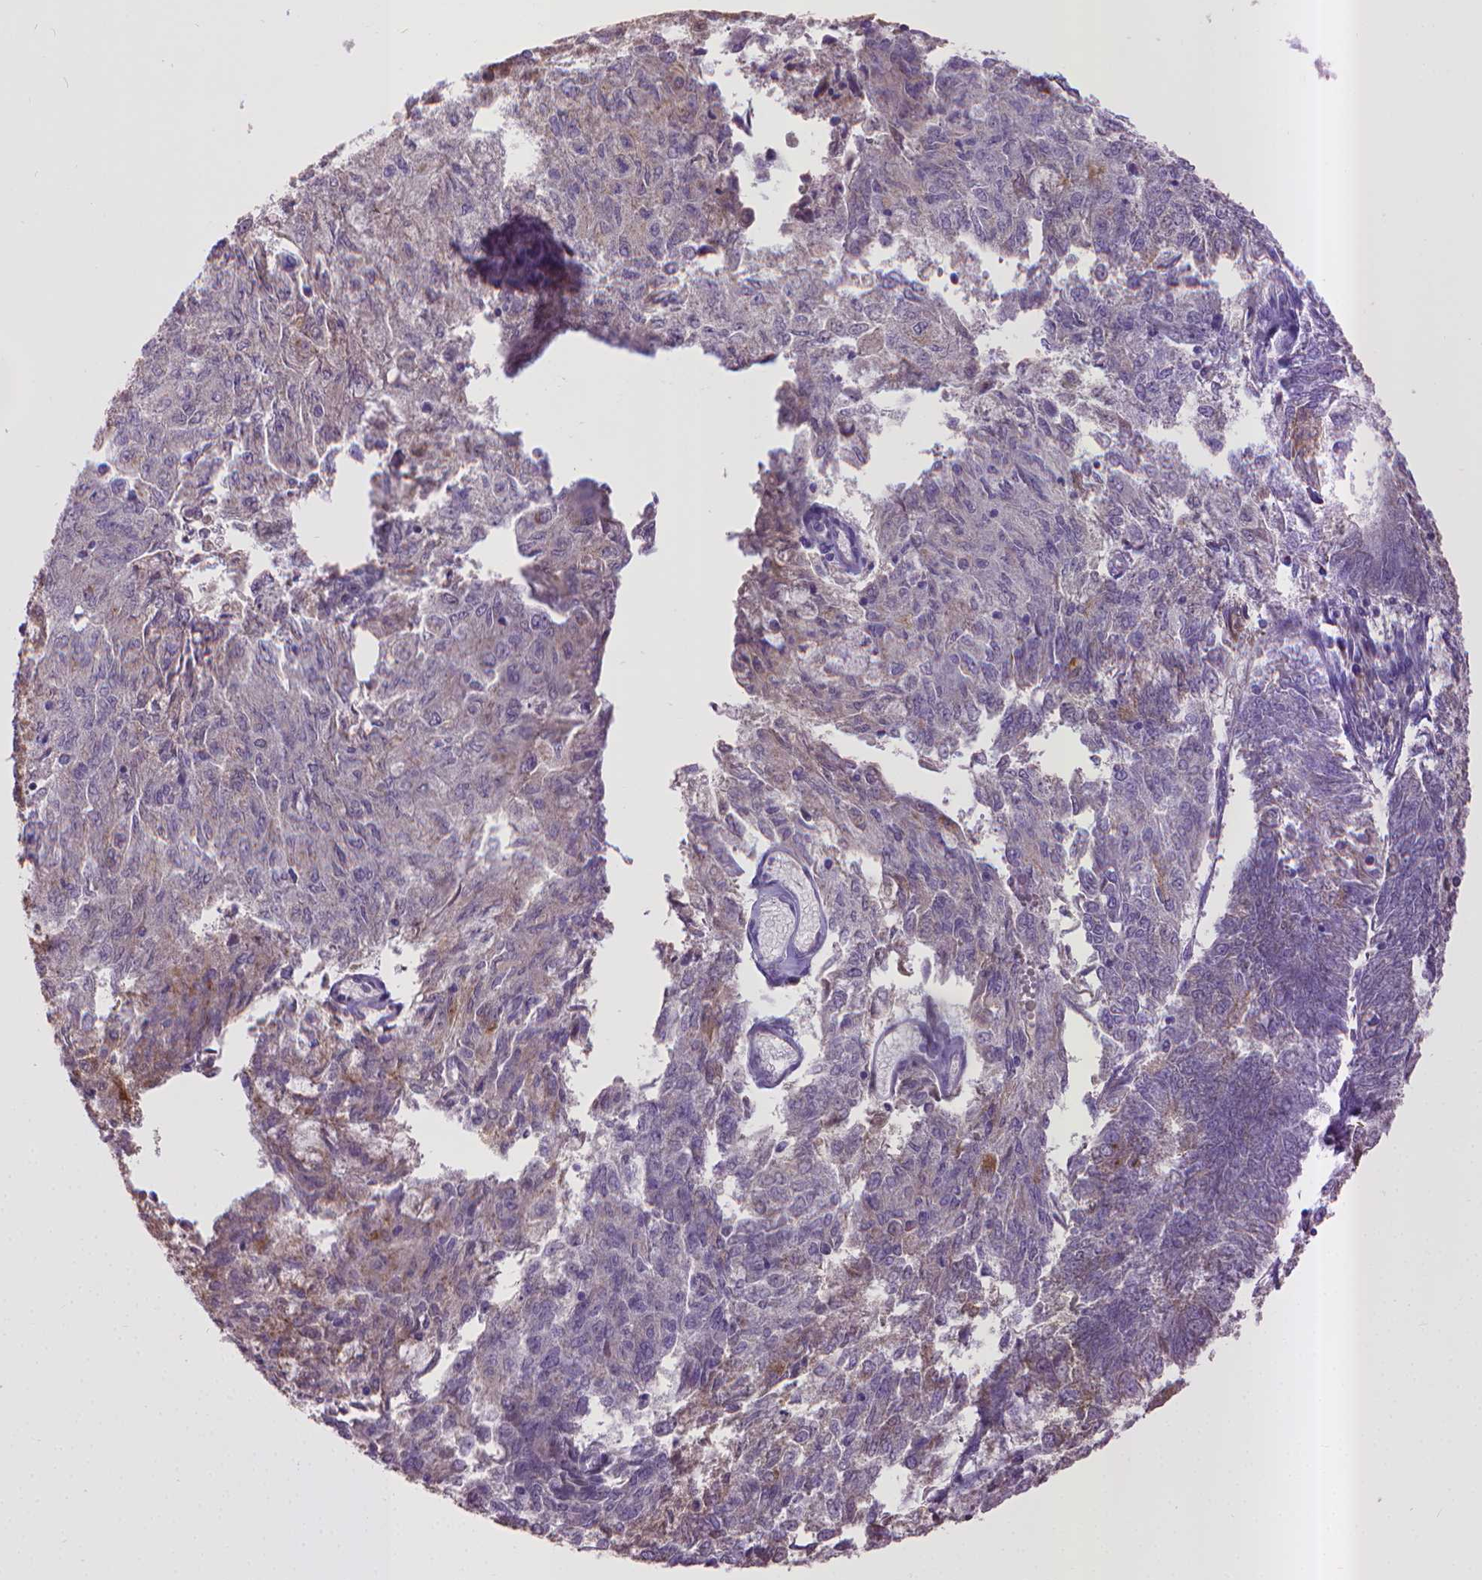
{"staining": {"intensity": "weak", "quantity": "<25%", "location": "cytoplasmic/membranous"}, "tissue": "endometrial cancer", "cell_type": "Tumor cells", "image_type": "cancer", "snomed": [{"axis": "morphology", "description": "Adenocarcinoma, NOS"}, {"axis": "topography", "description": "Endometrium"}], "caption": "Immunohistochemical staining of human endometrial cancer exhibits no significant positivity in tumor cells.", "gene": "CPM", "patient": {"sex": "female", "age": 82}}